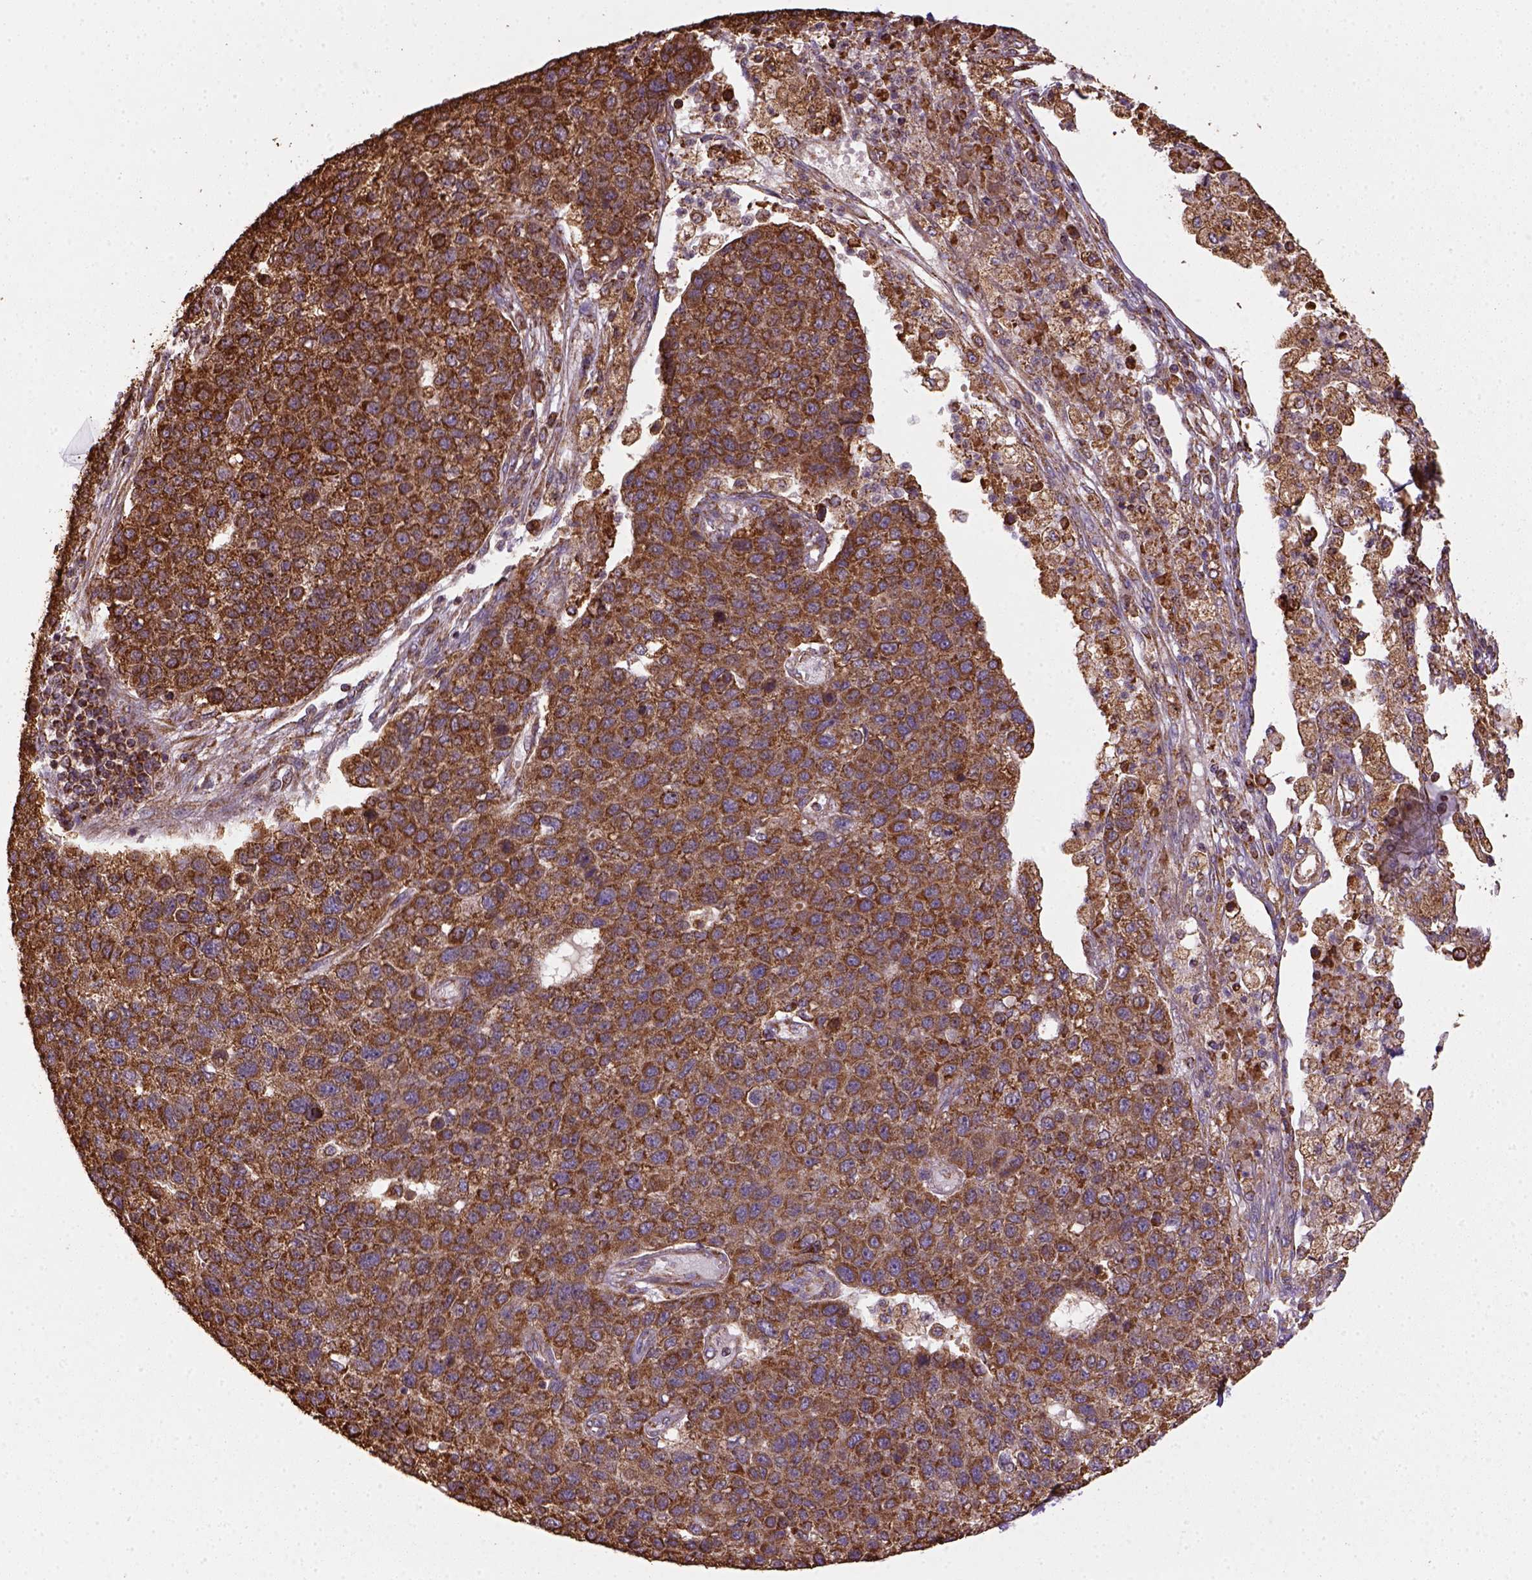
{"staining": {"intensity": "strong", "quantity": ">75%", "location": "cytoplasmic/membranous"}, "tissue": "pancreatic cancer", "cell_type": "Tumor cells", "image_type": "cancer", "snomed": [{"axis": "morphology", "description": "Adenocarcinoma, NOS"}, {"axis": "topography", "description": "Pancreas"}], "caption": "Pancreatic cancer (adenocarcinoma) stained for a protein demonstrates strong cytoplasmic/membranous positivity in tumor cells. (Brightfield microscopy of DAB IHC at high magnification).", "gene": "MAPK8IP3", "patient": {"sex": "female", "age": 61}}